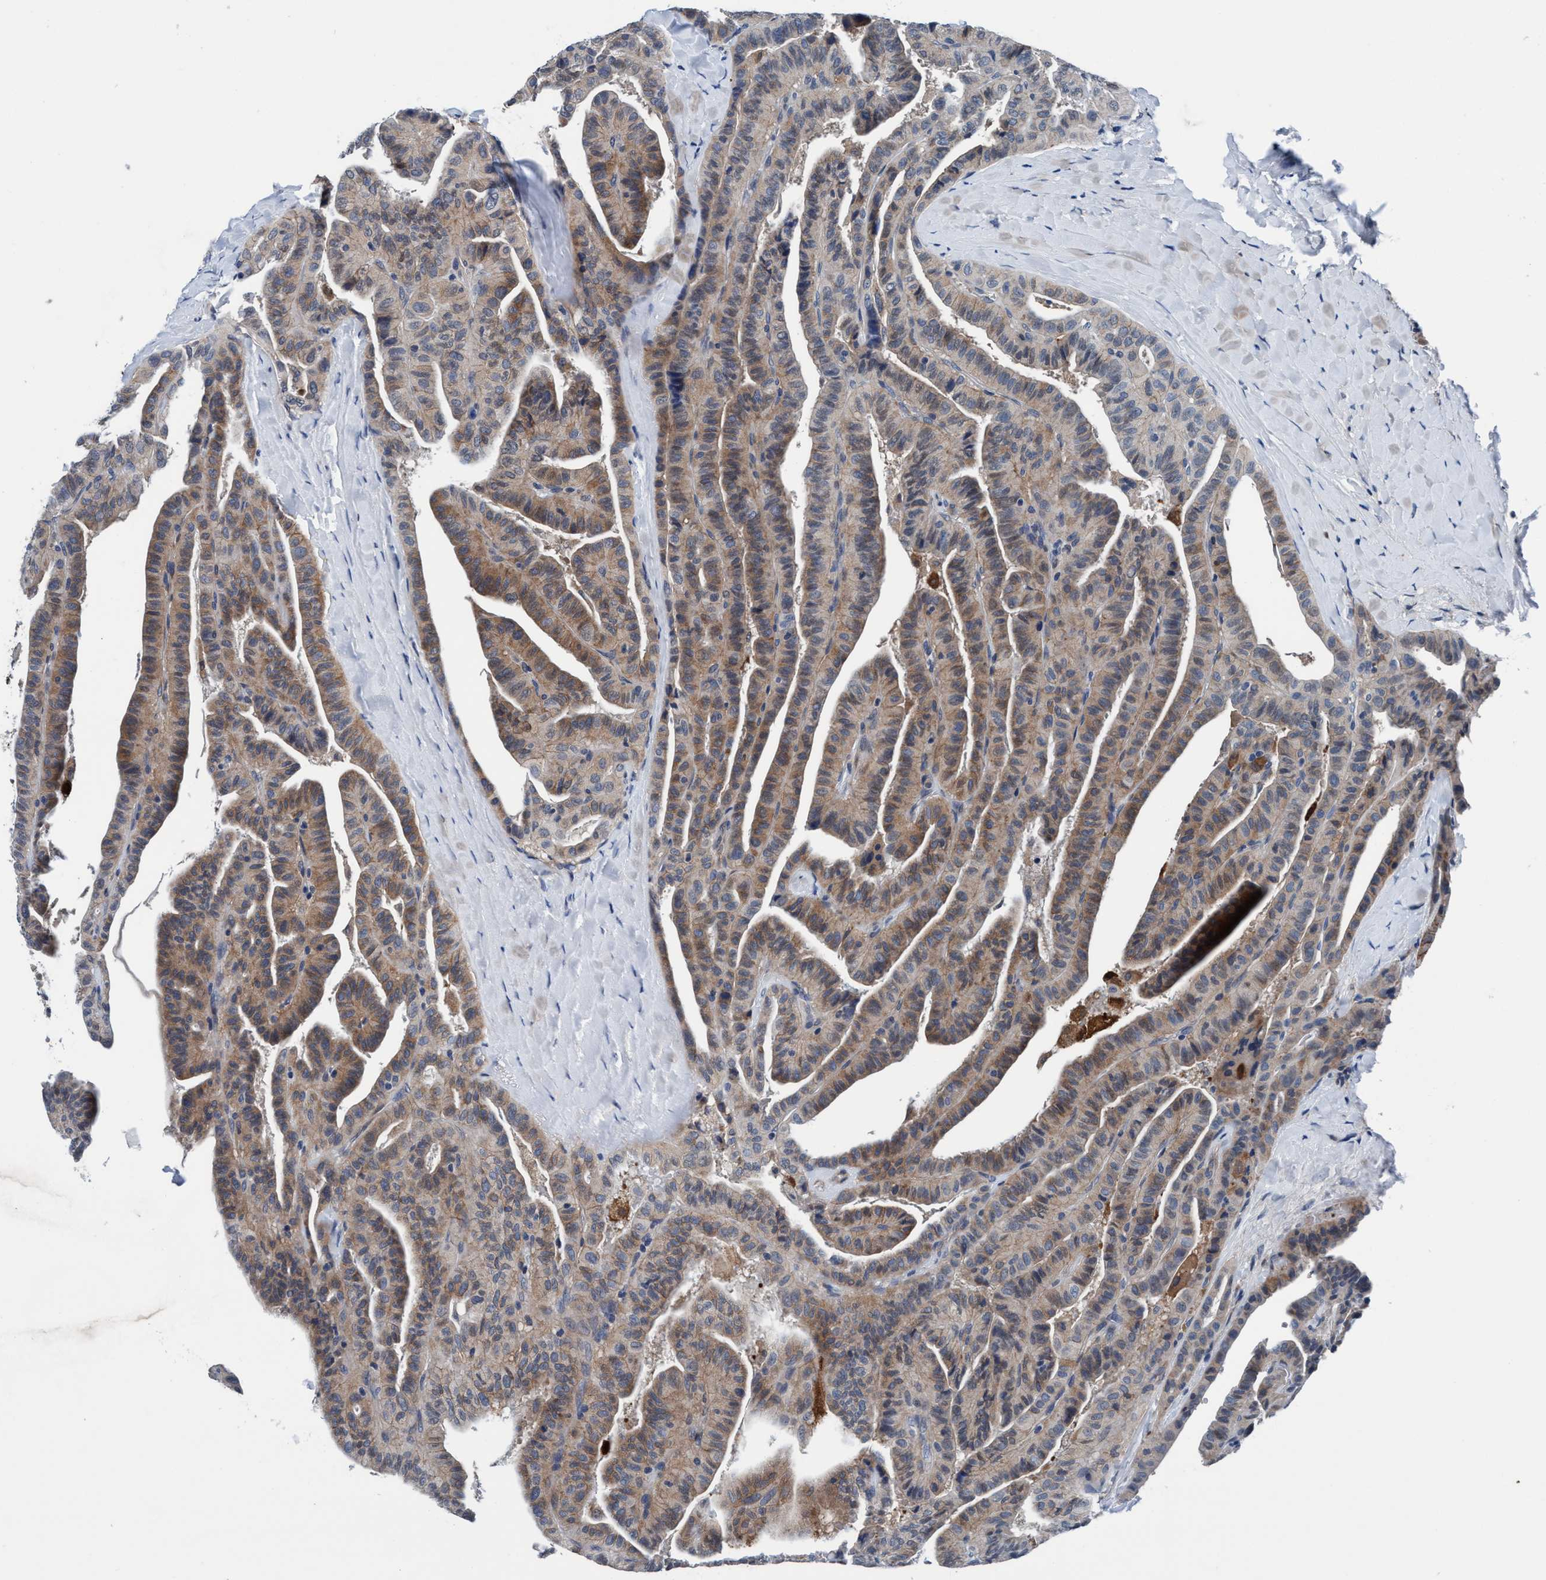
{"staining": {"intensity": "moderate", "quantity": "25%-75%", "location": "cytoplasmic/membranous"}, "tissue": "thyroid cancer", "cell_type": "Tumor cells", "image_type": "cancer", "snomed": [{"axis": "morphology", "description": "Papillary adenocarcinoma, NOS"}, {"axis": "topography", "description": "Thyroid gland"}], "caption": "Moderate cytoplasmic/membranous expression for a protein is present in about 25%-75% of tumor cells of thyroid papillary adenocarcinoma using IHC.", "gene": "TMEM94", "patient": {"sex": "male", "age": 77}}